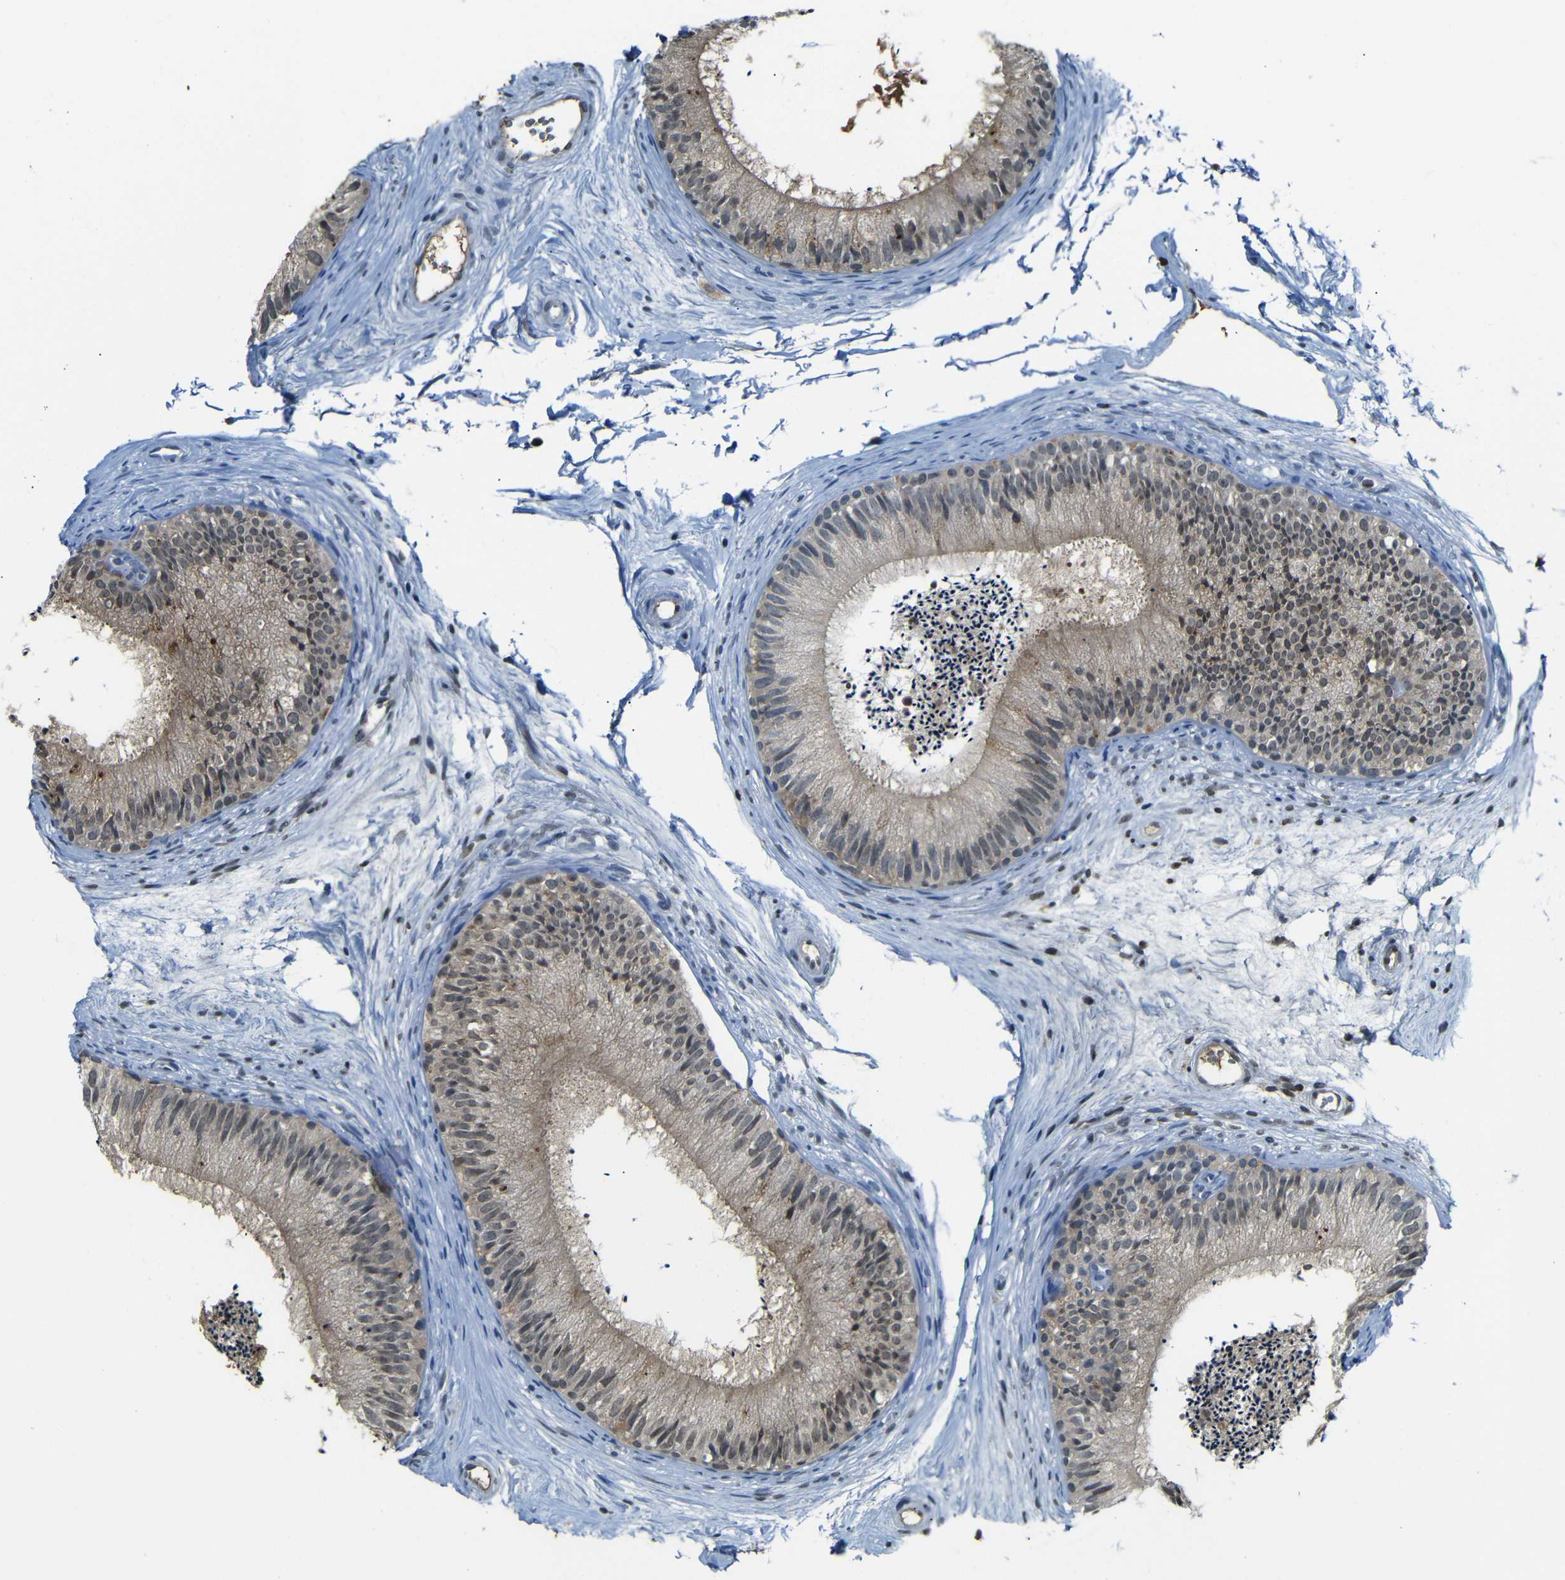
{"staining": {"intensity": "weak", "quantity": "25%-75%", "location": "cytoplasmic/membranous"}, "tissue": "epididymis", "cell_type": "Glandular cells", "image_type": "normal", "snomed": [{"axis": "morphology", "description": "Normal tissue, NOS"}, {"axis": "topography", "description": "Epididymis"}], "caption": "Glandular cells show low levels of weak cytoplasmic/membranous expression in about 25%-75% of cells in normal epididymis.", "gene": "SERPINA1", "patient": {"sex": "male", "age": 56}}